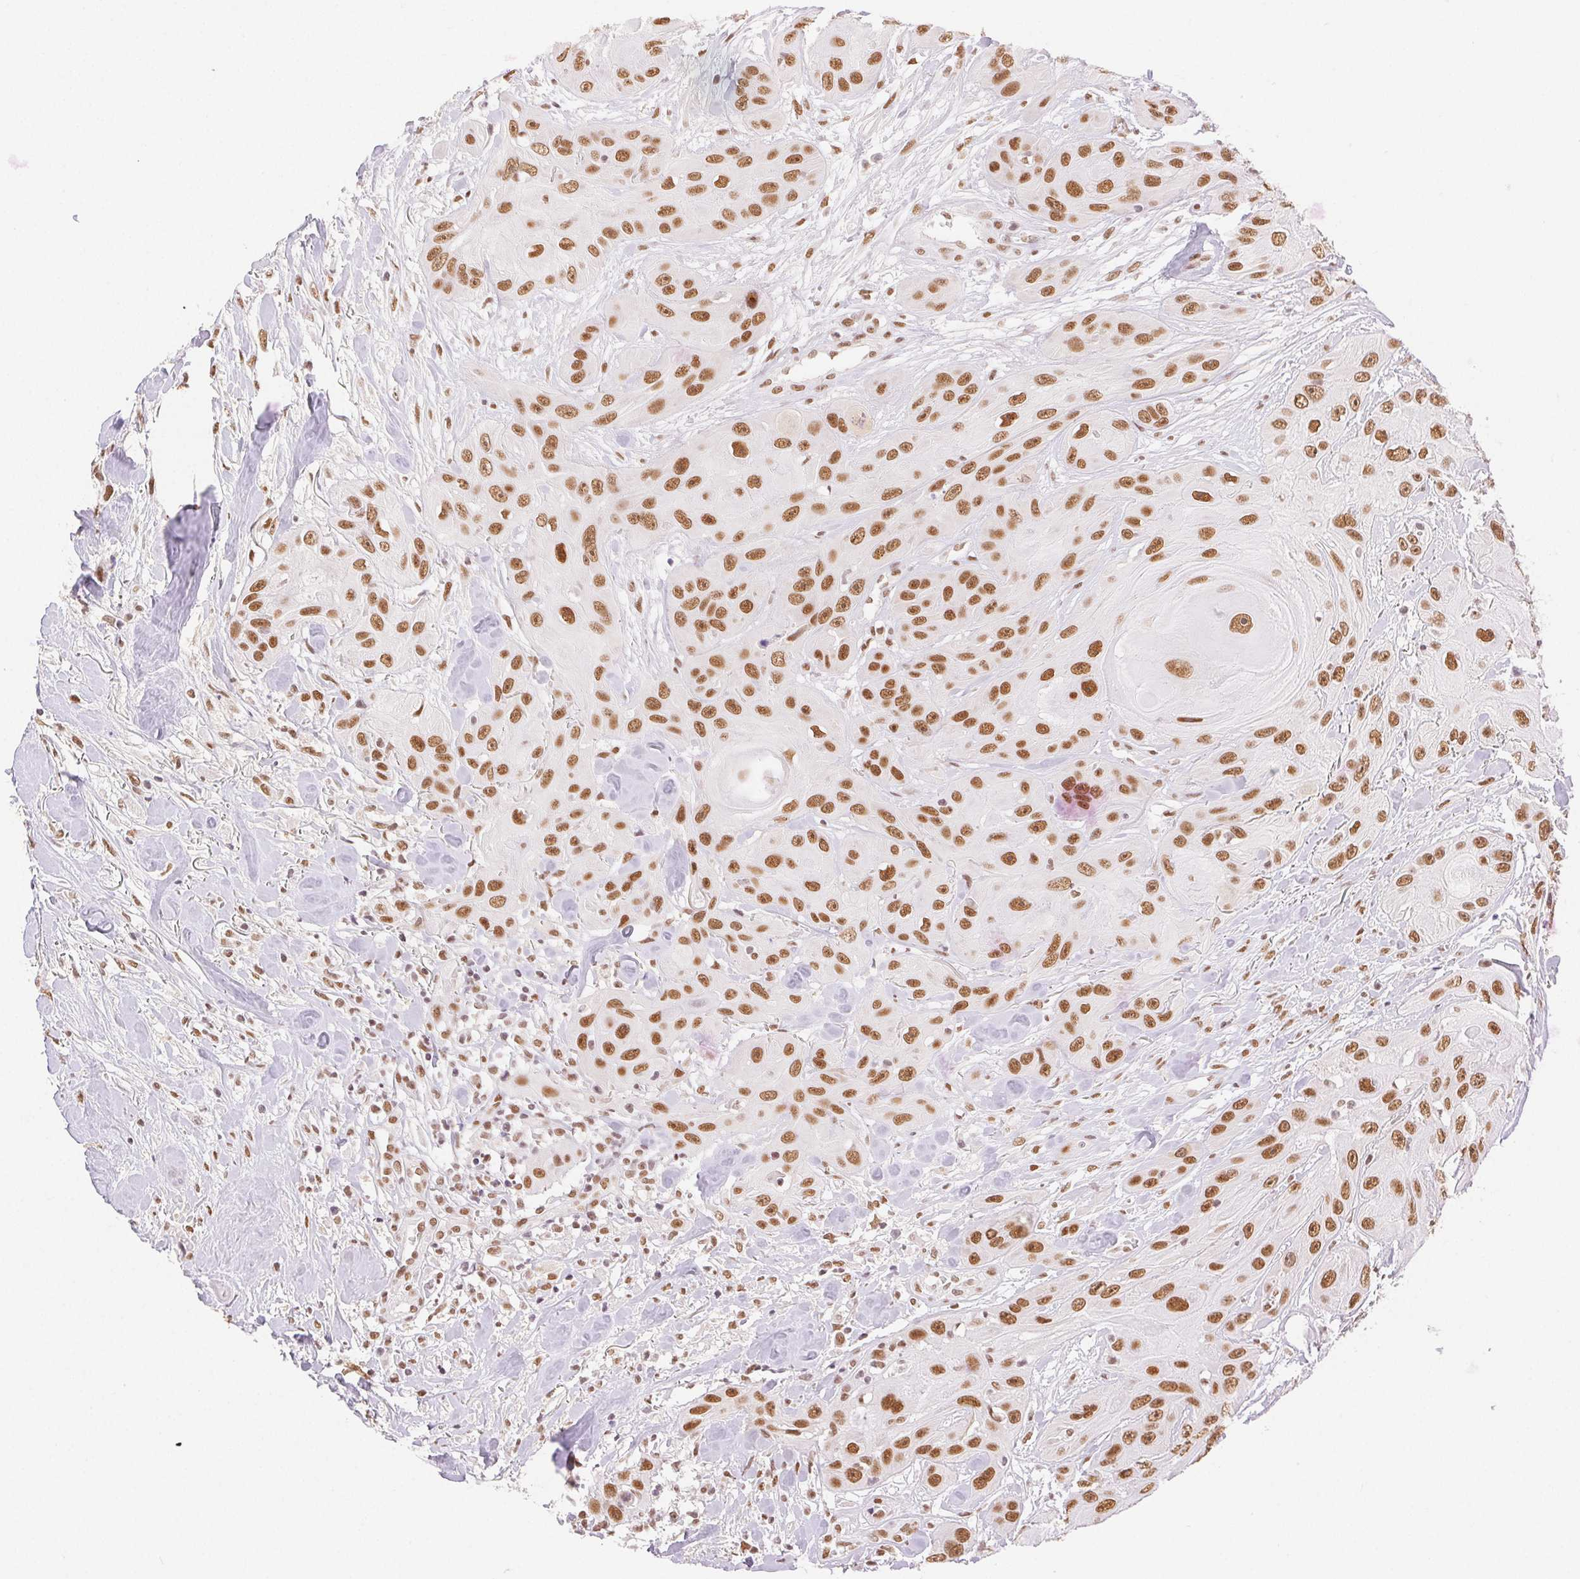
{"staining": {"intensity": "moderate", "quantity": ">75%", "location": "nuclear"}, "tissue": "head and neck cancer", "cell_type": "Tumor cells", "image_type": "cancer", "snomed": [{"axis": "morphology", "description": "Squamous cell carcinoma, NOS"}, {"axis": "topography", "description": "Oral tissue"}, {"axis": "topography", "description": "Head-Neck"}], "caption": "Tumor cells display moderate nuclear positivity in about >75% of cells in head and neck cancer. (DAB (3,3'-diaminobenzidine) IHC, brown staining for protein, blue staining for nuclei).", "gene": "H2AZ2", "patient": {"sex": "male", "age": 77}}